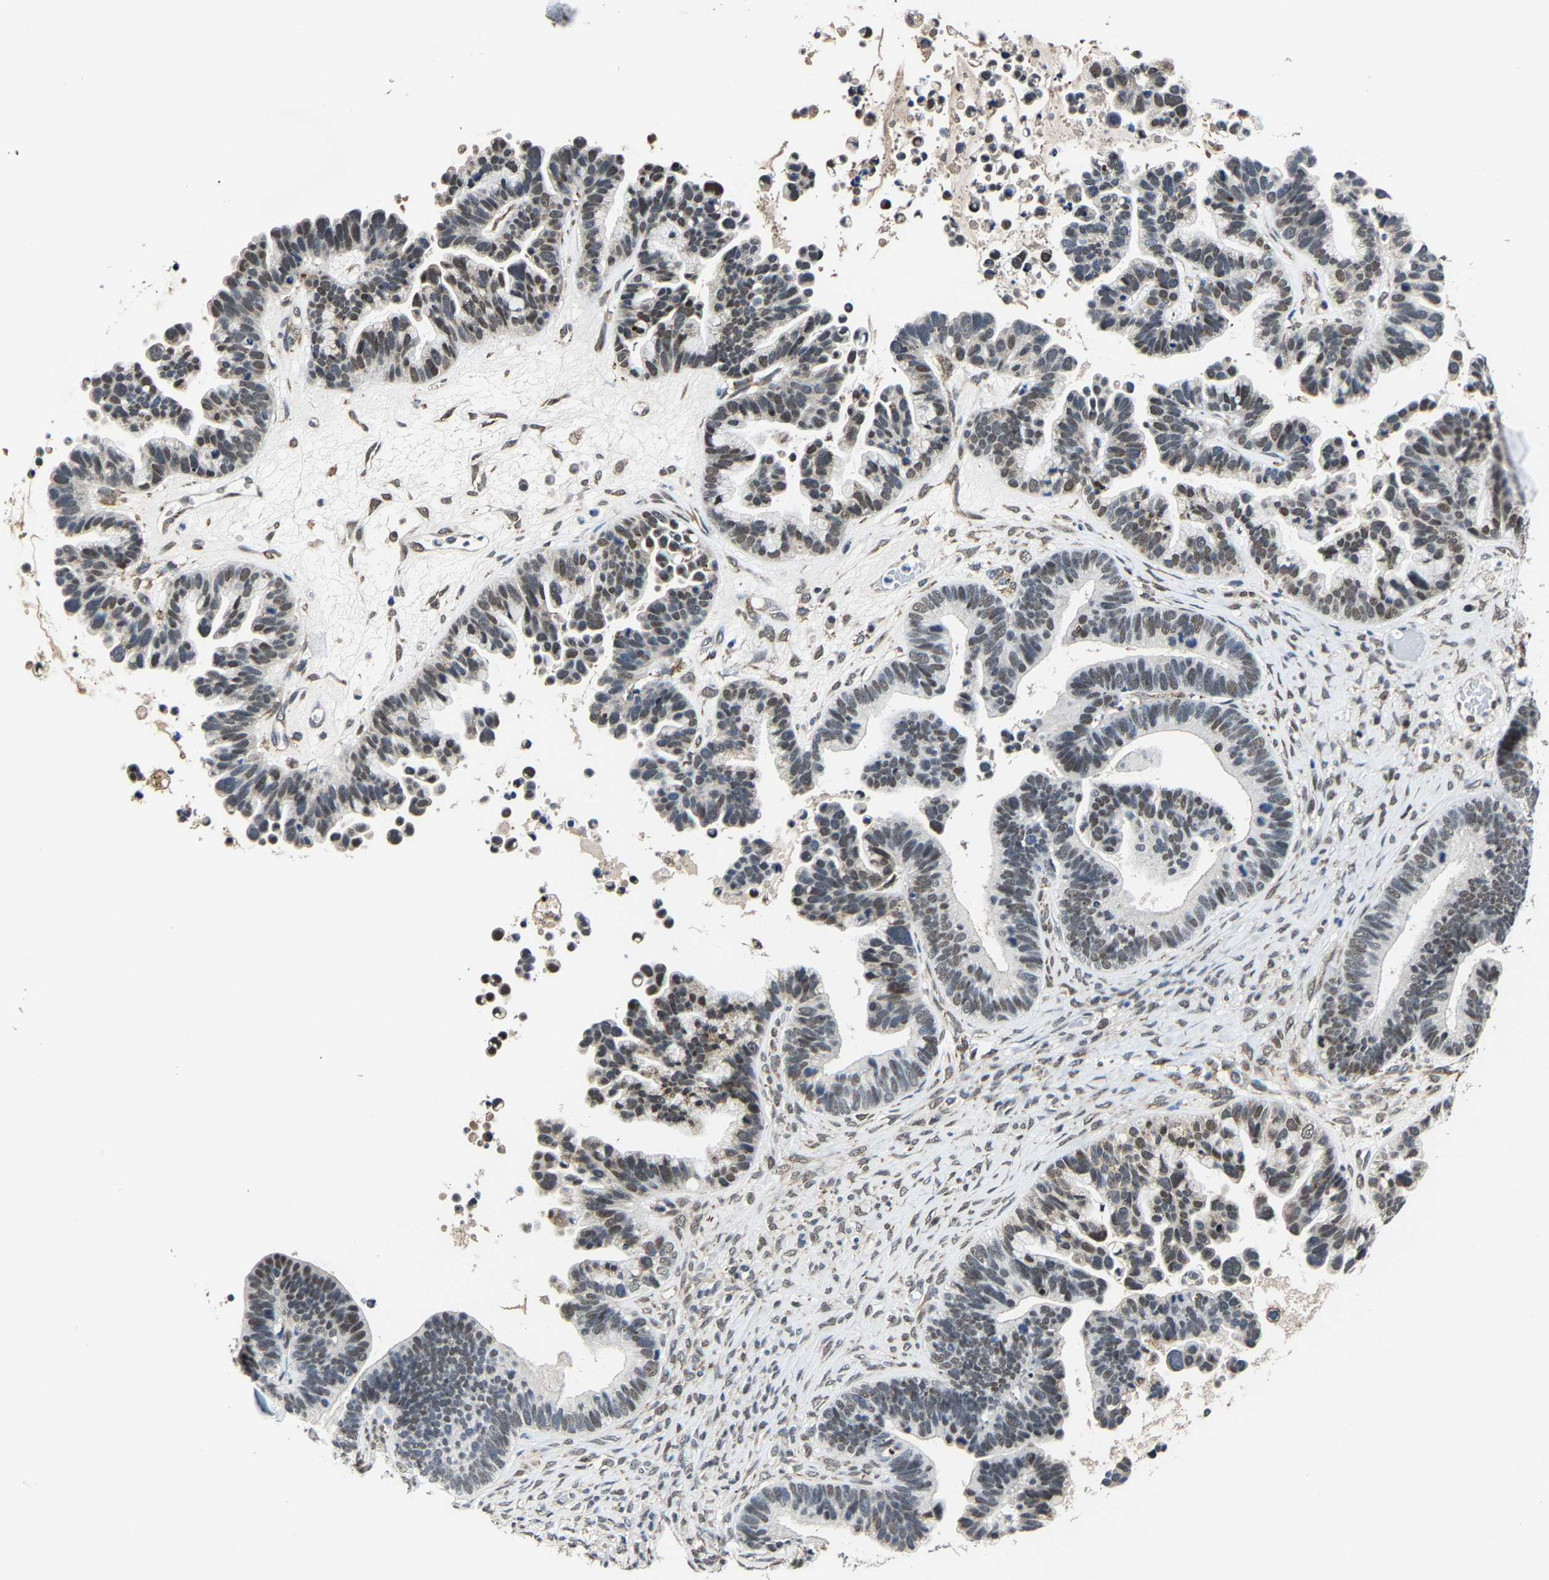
{"staining": {"intensity": "moderate", "quantity": "25%-75%", "location": "nuclear"}, "tissue": "ovarian cancer", "cell_type": "Tumor cells", "image_type": "cancer", "snomed": [{"axis": "morphology", "description": "Cystadenocarcinoma, serous, NOS"}, {"axis": "topography", "description": "Ovary"}], "caption": "Ovarian cancer (serous cystadenocarcinoma) stained for a protein exhibits moderate nuclear positivity in tumor cells.", "gene": "METTL1", "patient": {"sex": "female", "age": 56}}